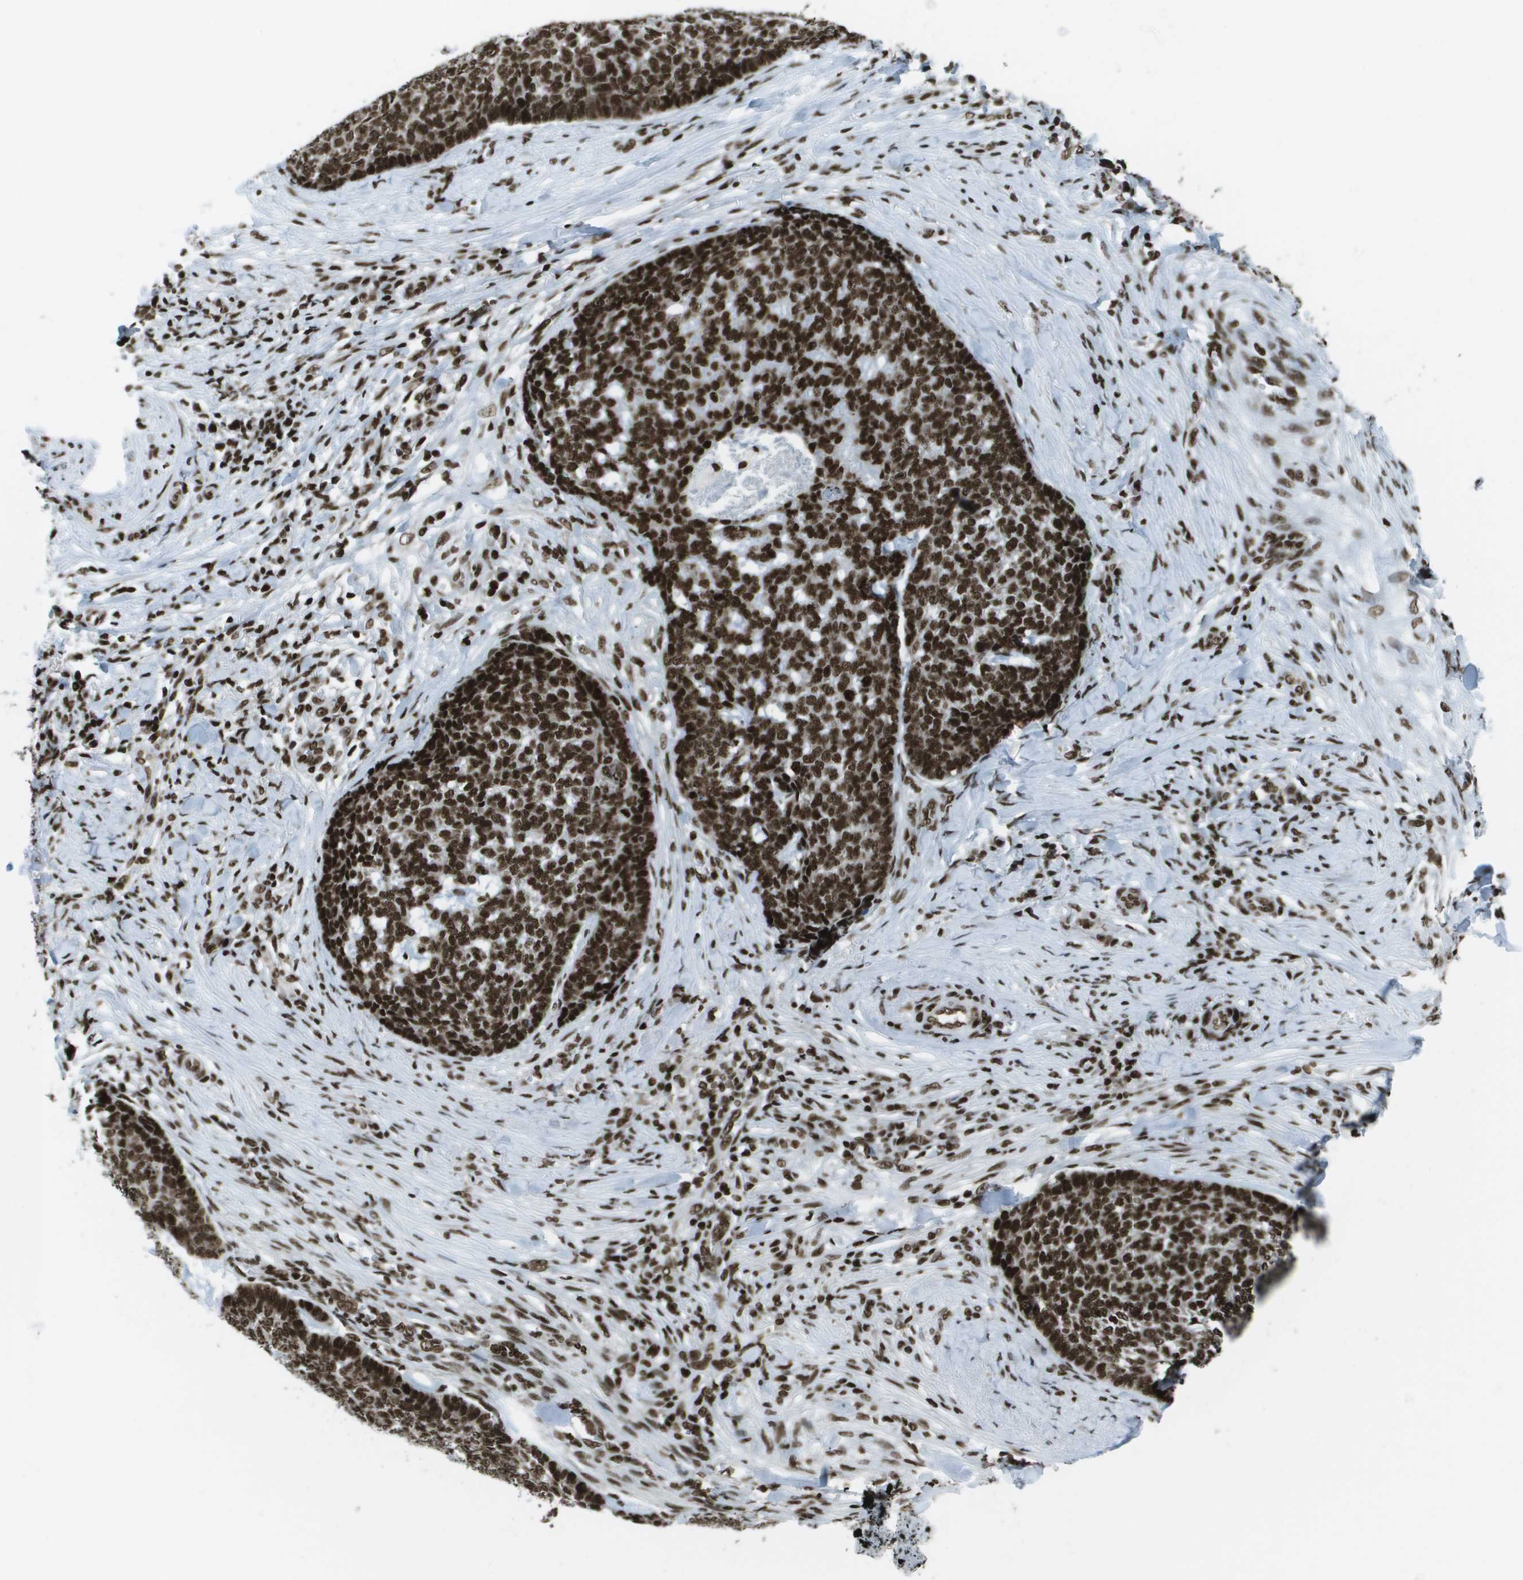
{"staining": {"intensity": "strong", "quantity": ">75%", "location": "nuclear"}, "tissue": "skin cancer", "cell_type": "Tumor cells", "image_type": "cancer", "snomed": [{"axis": "morphology", "description": "Basal cell carcinoma"}, {"axis": "topography", "description": "Skin"}], "caption": "Immunohistochemistry (IHC) micrograph of human skin basal cell carcinoma stained for a protein (brown), which exhibits high levels of strong nuclear positivity in about >75% of tumor cells.", "gene": "GLYR1", "patient": {"sex": "male", "age": 84}}